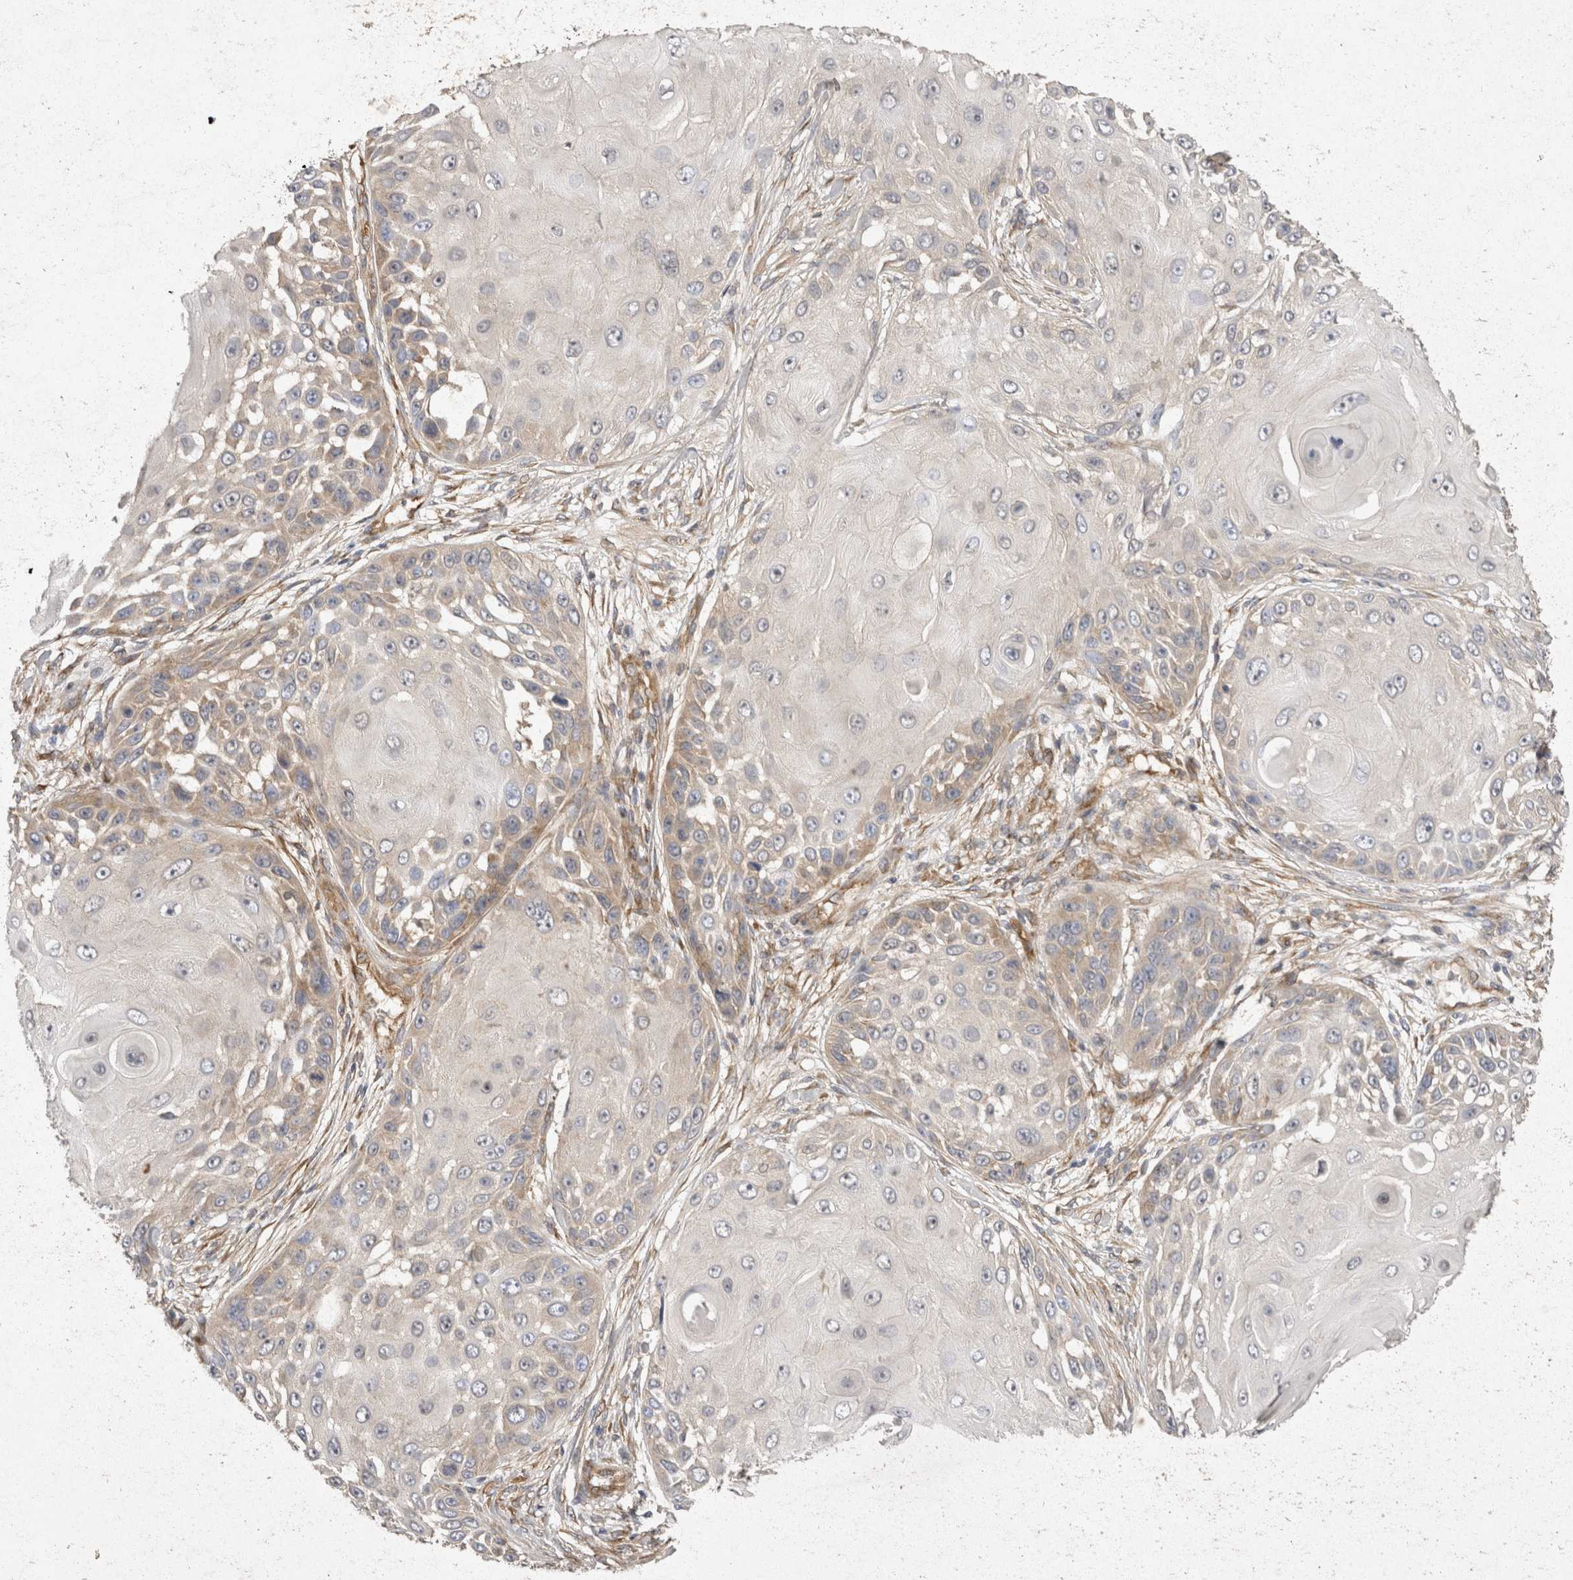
{"staining": {"intensity": "weak", "quantity": "<25%", "location": "cytoplasmic/membranous"}, "tissue": "skin cancer", "cell_type": "Tumor cells", "image_type": "cancer", "snomed": [{"axis": "morphology", "description": "Squamous cell carcinoma, NOS"}, {"axis": "topography", "description": "Skin"}], "caption": "The micrograph displays no significant expression in tumor cells of skin squamous cell carcinoma.", "gene": "EIF4G3", "patient": {"sex": "female", "age": 44}}